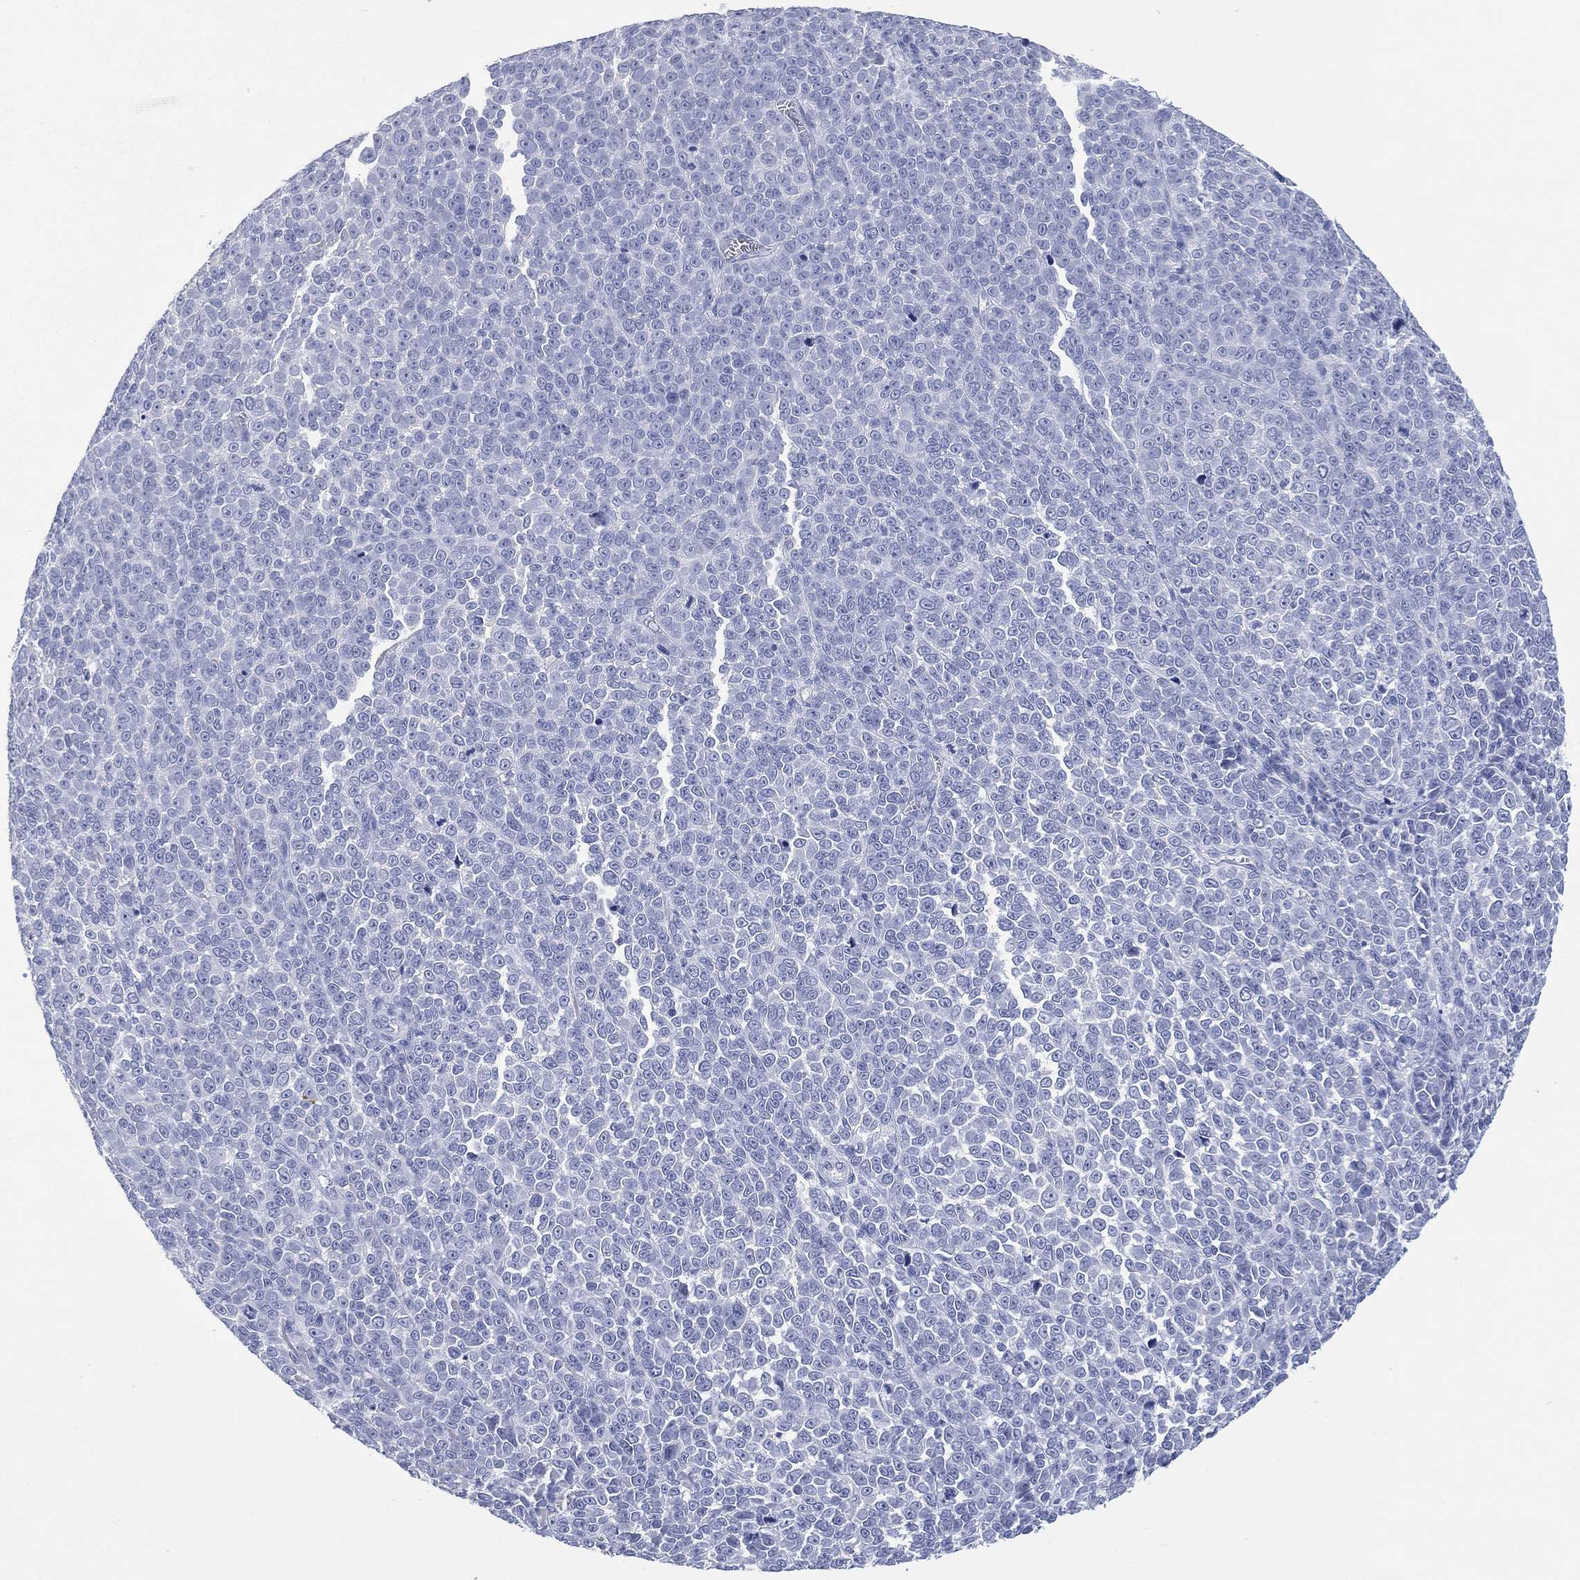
{"staining": {"intensity": "negative", "quantity": "none", "location": "none"}, "tissue": "melanoma", "cell_type": "Tumor cells", "image_type": "cancer", "snomed": [{"axis": "morphology", "description": "Malignant melanoma, NOS"}, {"axis": "topography", "description": "Skin"}], "caption": "Immunohistochemical staining of malignant melanoma reveals no significant staining in tumor cells.", "gene": "FMO1", "patient": {"sex": "female", "age": 95}}